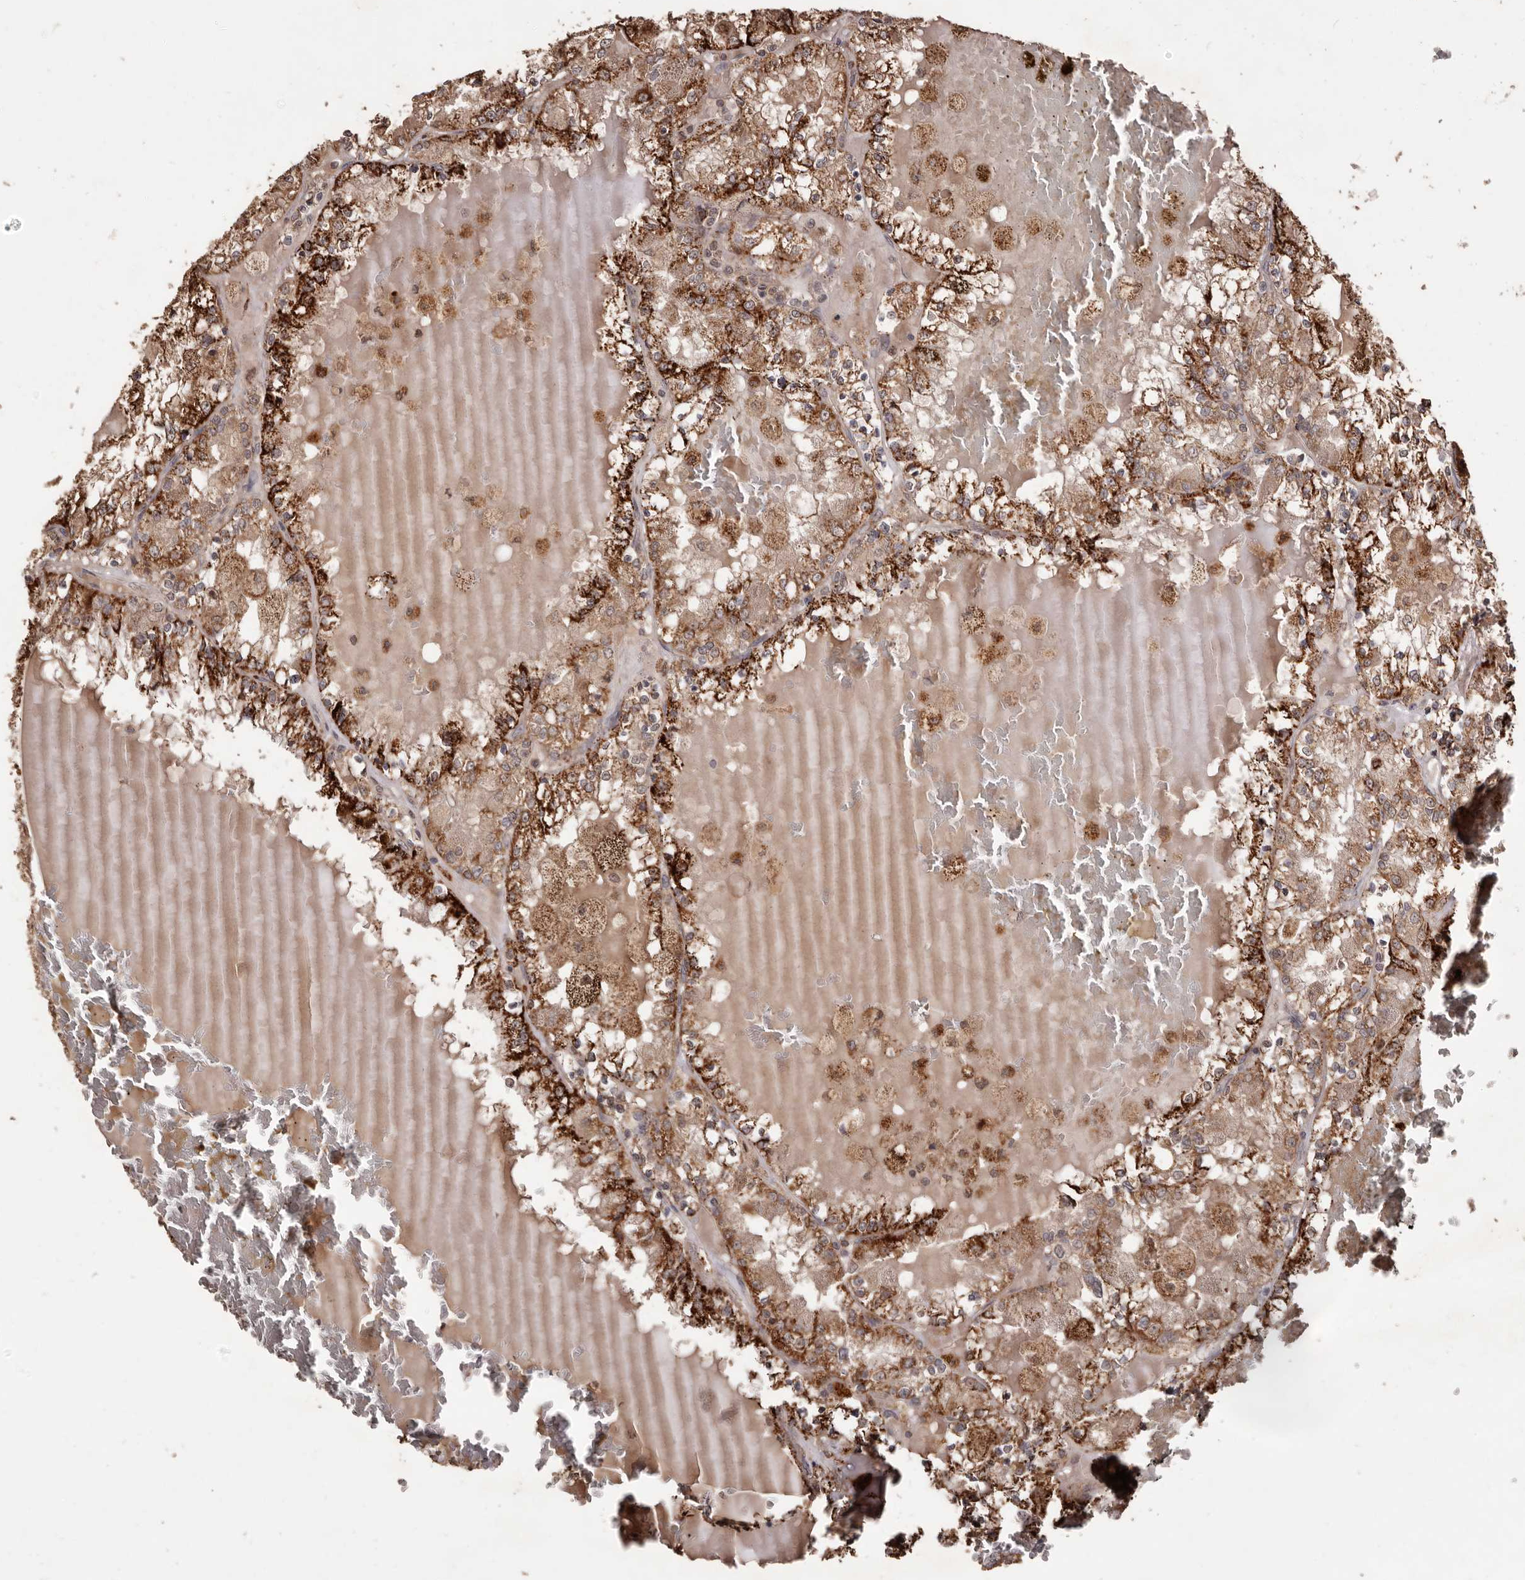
{"staining": {"intensity": "strong", "quantity": ">75%", "location": "cytoplasmic/membranous"}, "tissue": "renal cancer", "cell_type": "Tumor cells", "image_type": "cancer", "snomed": [{"axis": "morphology", "description": "Adenocarcinoma, NOS"}, {"axis": "topography", "description": "Kidney"}], "caption": "Immunohistochemical staining of renal cancer (adenocarcinoma) displays high levels of strong cytoplasmic/membranous protein staining in approximately >75% of tumor cells.", "gene": "AKAP7", "patient": {"sex": "female", "age": 56}}